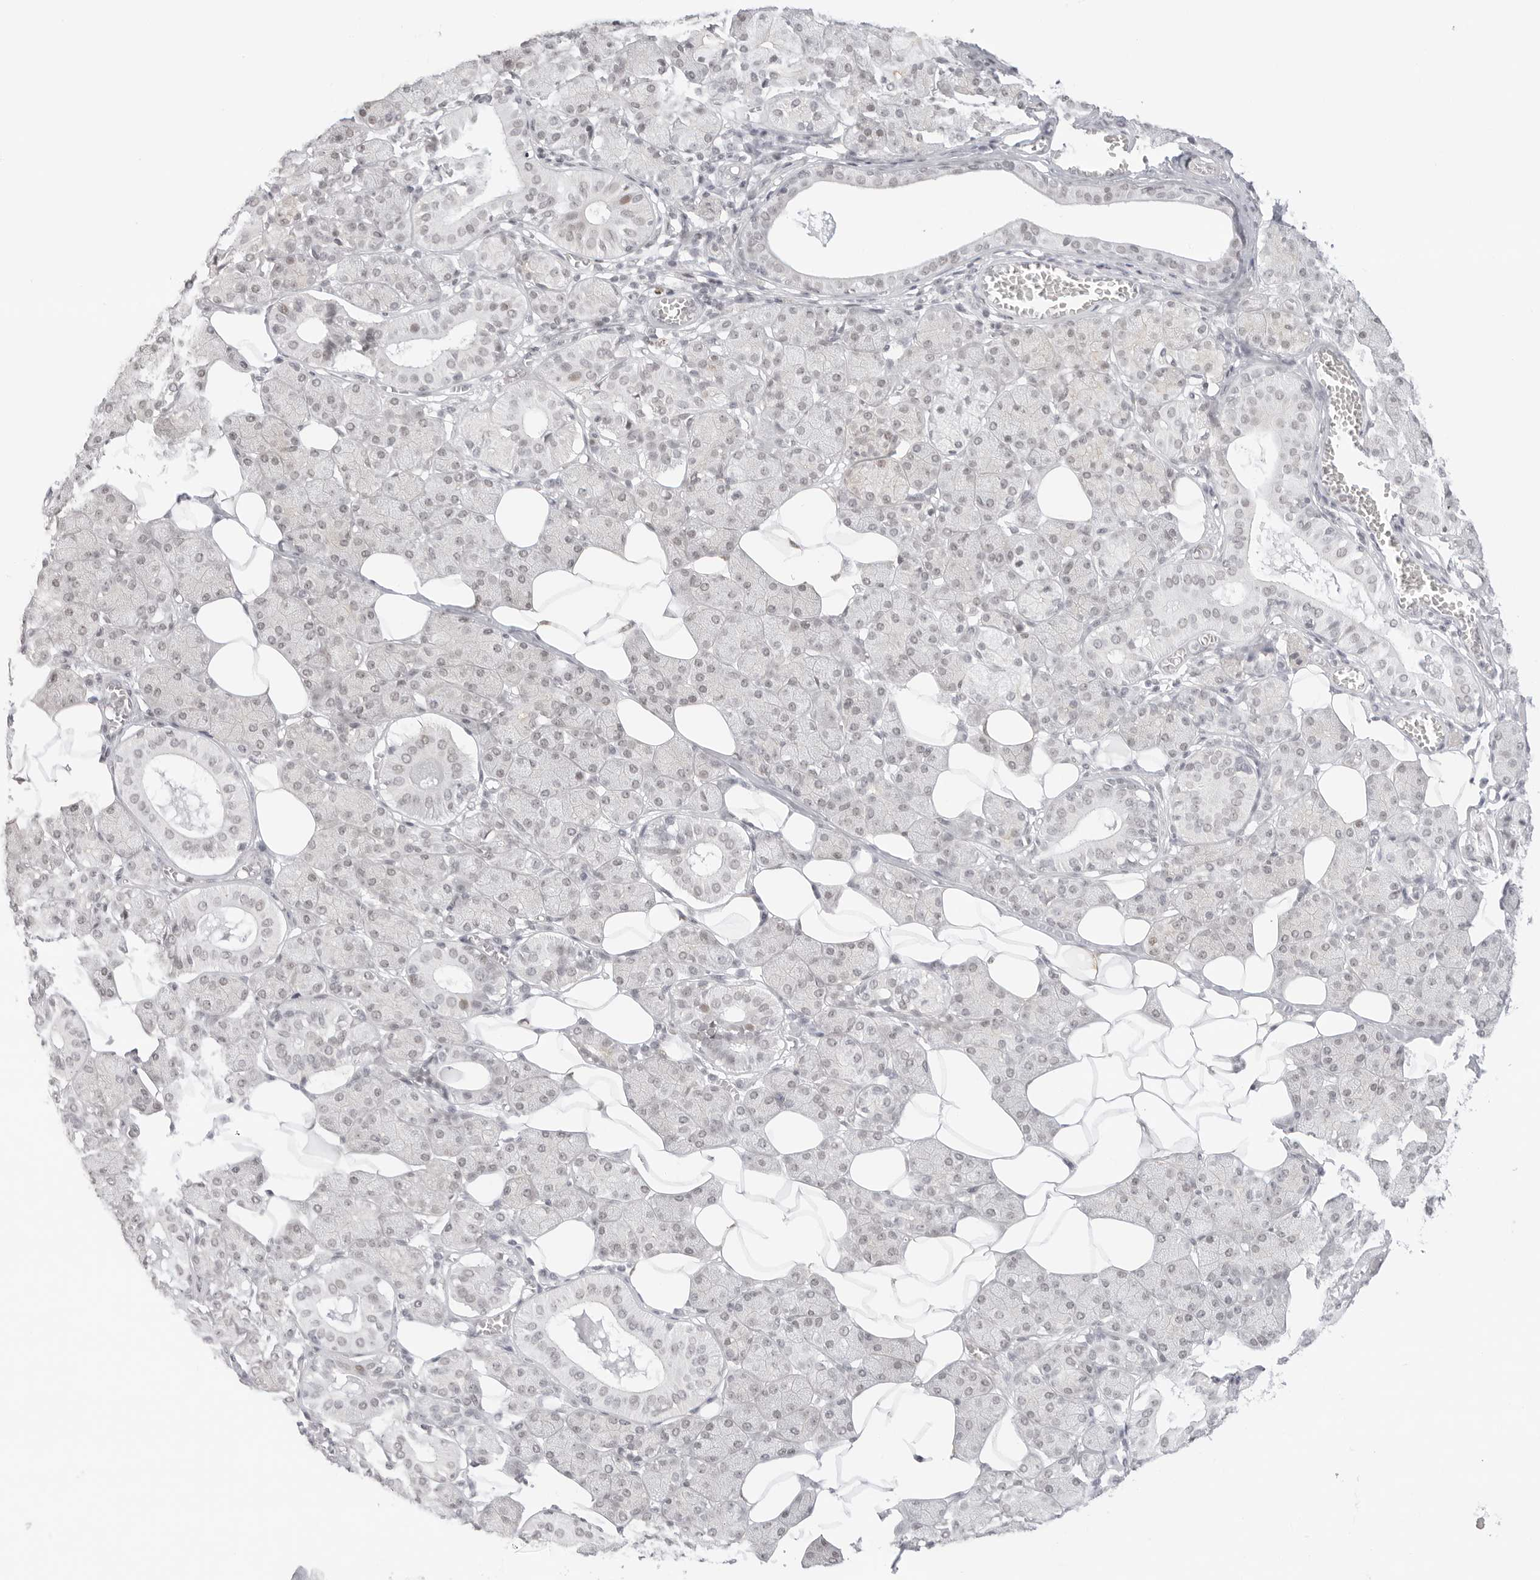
{"staining": {"intensity": "negative", "quantity": "none", "location": "none"}, "tissue": "salivary gland", "cell_type": "Glandular cells", "image_type": "normal", "snomed": [{"axis": "morphology", "description": "Normal tissue, NOS"}, {"axis": "topography", "description": "Salivary gland"}], "caption": "Immunohistochemistry (IHC) of normal human salivary gland shows no staining in glandular cells.", "gene": "TCIM", "patient": {"sex": "female", "age": 33}}